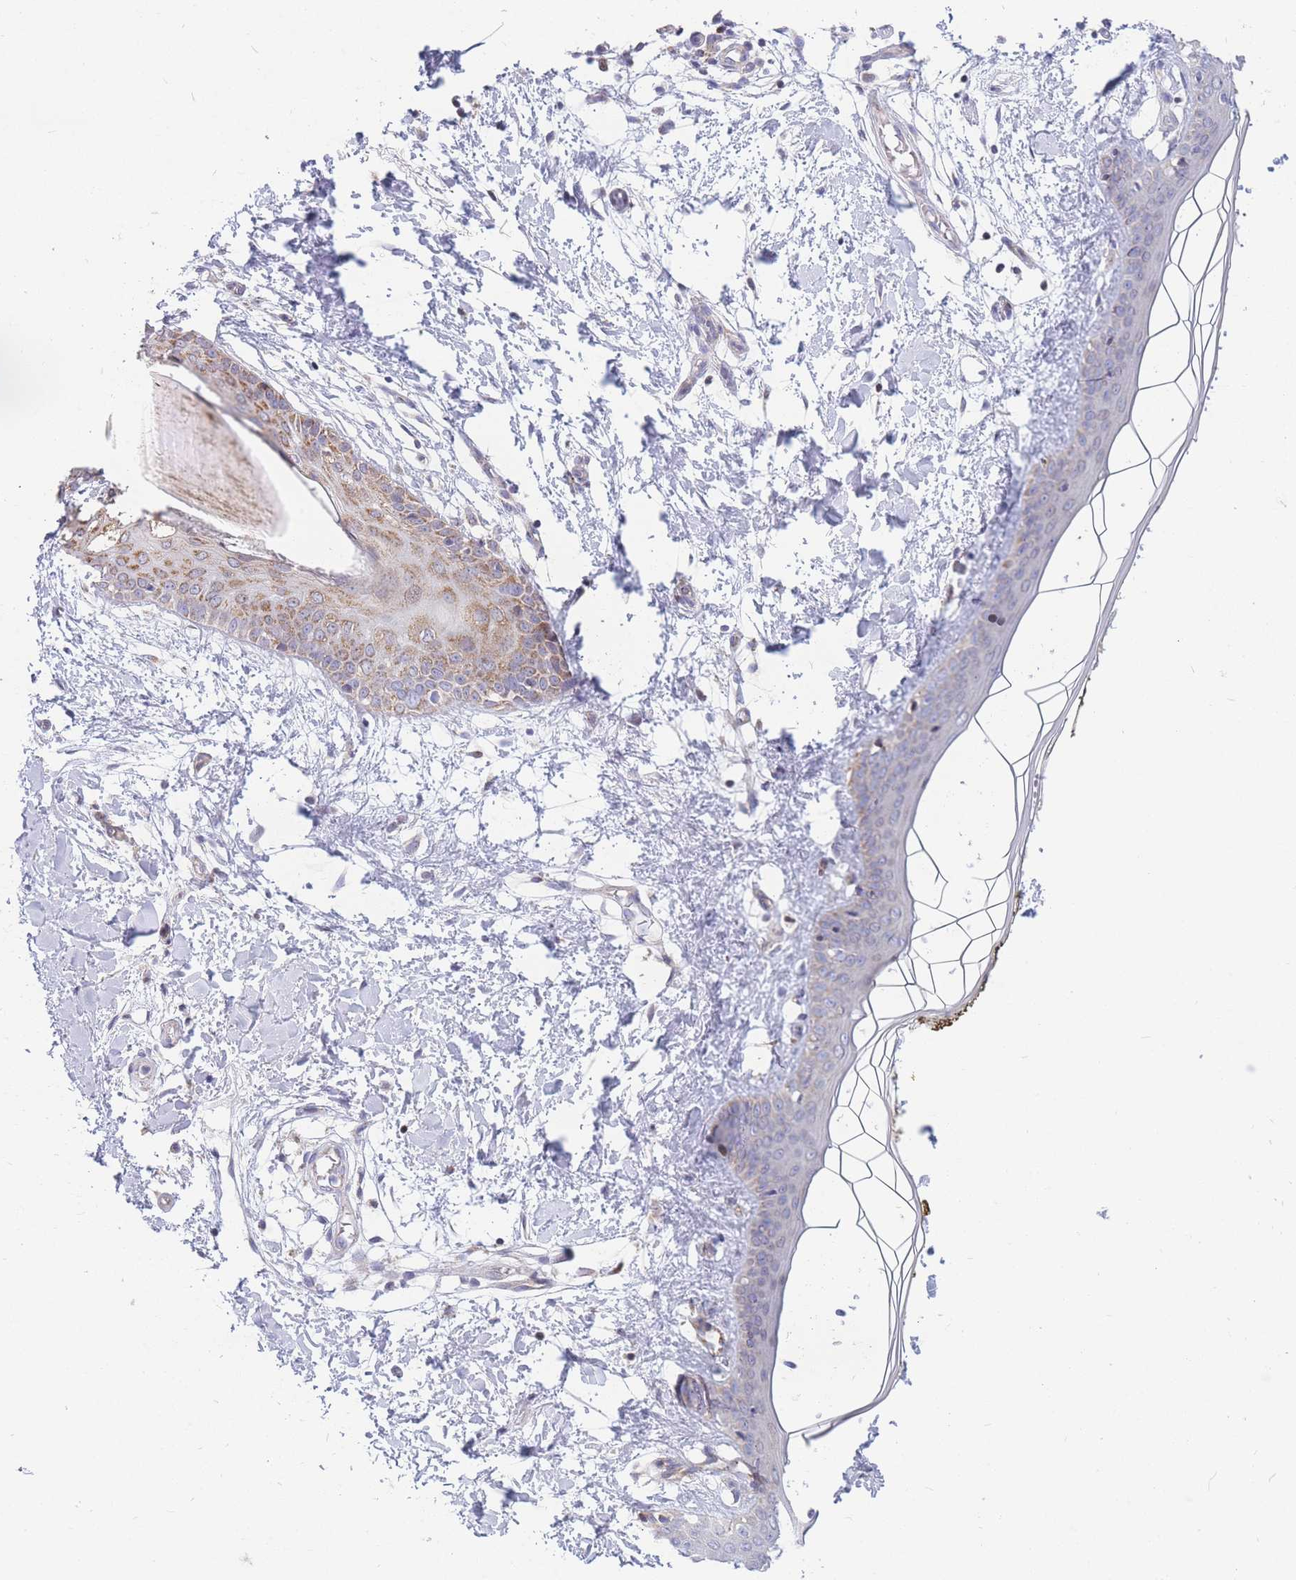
{"staining": {"intensity": "moderate", "quantity": "25%-75%", "location": "cytoplasmic/membranous"}, "tissue": "skin", "cell_type": "Fibroblasts", "image_type": "normal", "snomed": [{"axis": "morphology", "description": "Normal tissue, NOS"}, {"axis": "topography", "description": "Skin"}], "caption": "The image displays immunohistochemical staining of normal skin. There is moderate cytoplasmic/membranous positivity is seen in about 25%-75% of fibroblasts. The staining was performed using DAB to visualize the protein expression in brown, while the nuclei were stained in blue with hematoxylin (Magnification: 20x).", "gene": "HSPE1", "patient": {"sex": "female", "age": 34}}